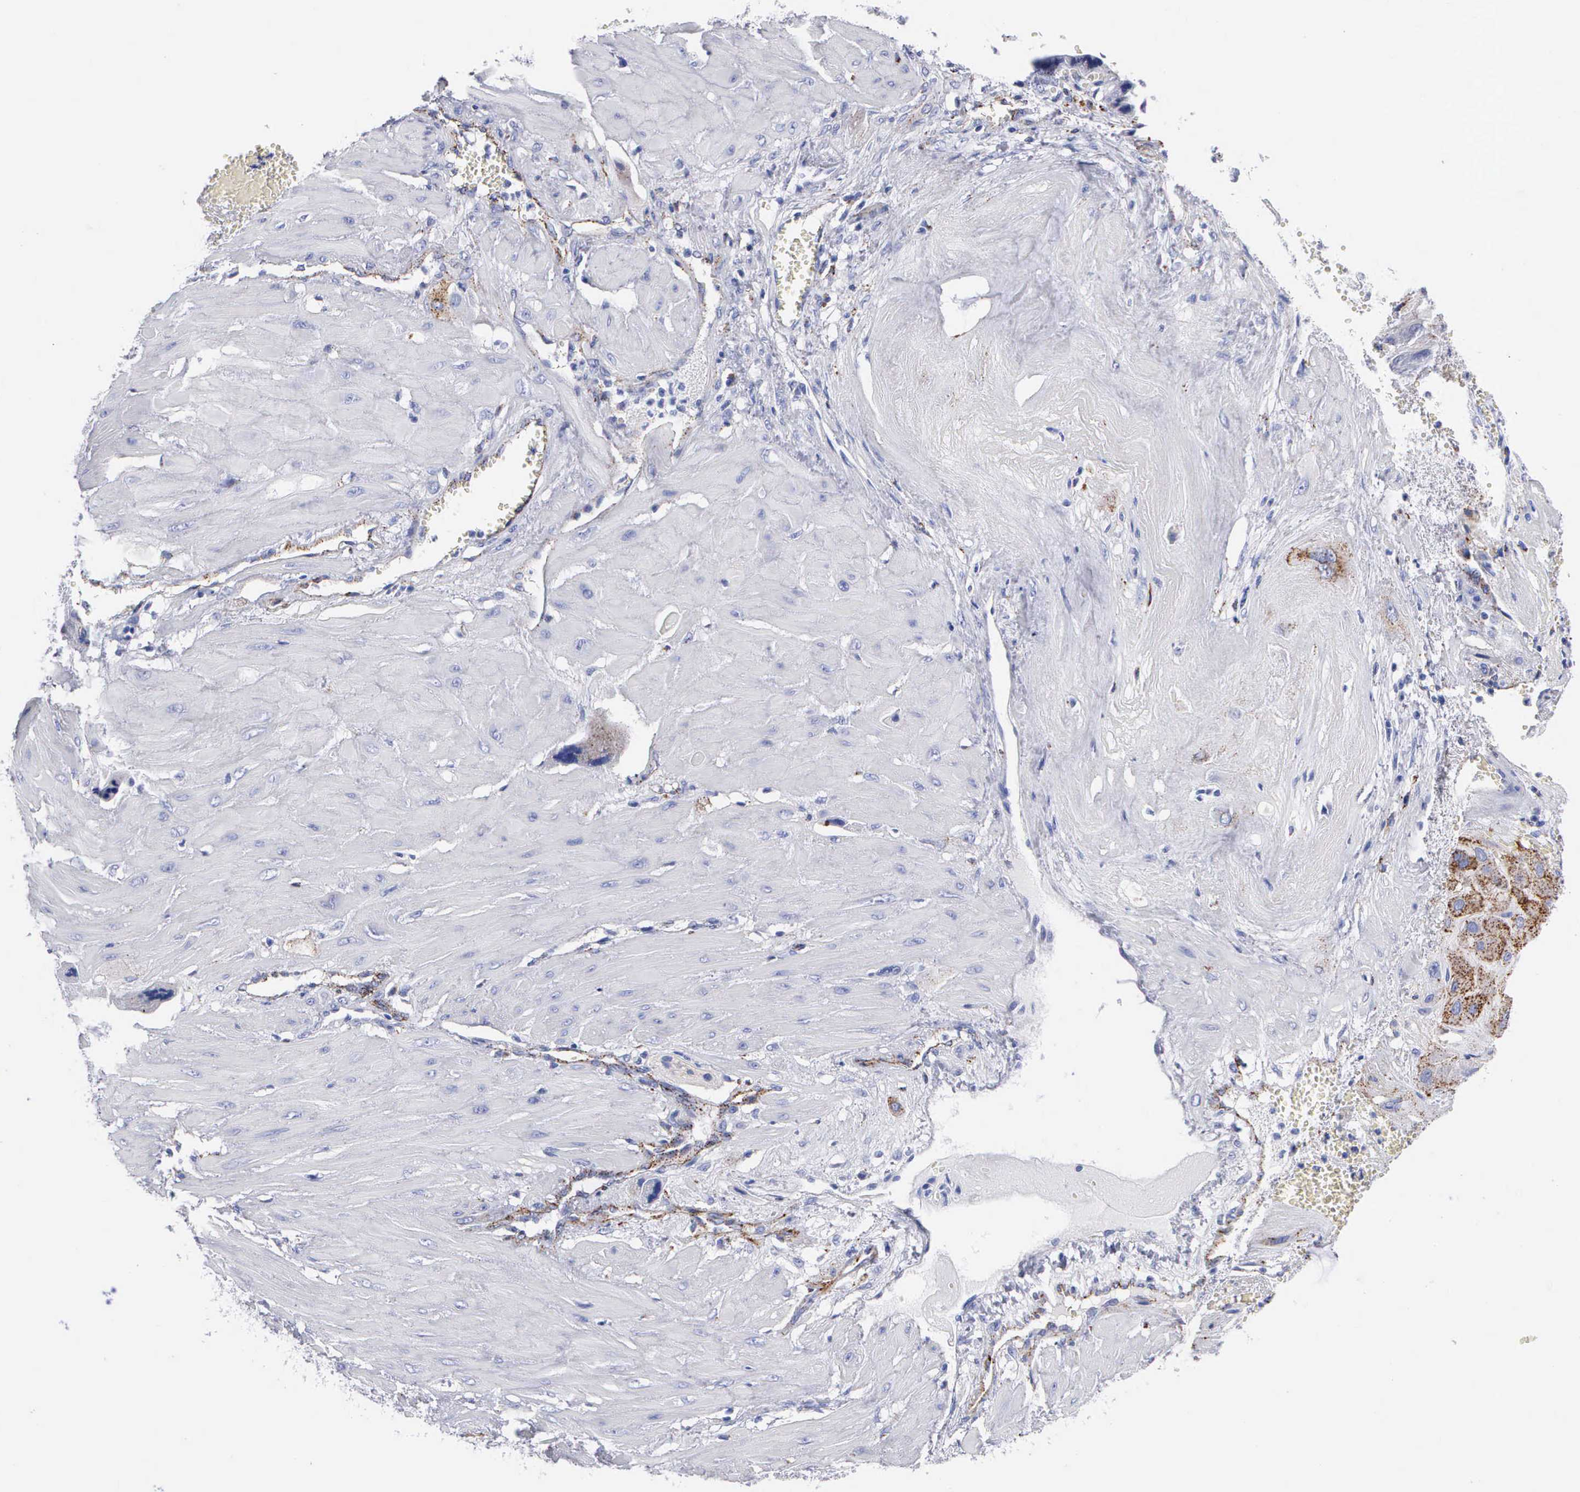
{"staining": {"intensity": "moderate", "quantity": "25%-75%", "location": "cytoplasmic/membranous"}, "tissue": "cervical cancer", "cell_type": "Tumor cells", "image_type": "cancer", "snomed": [{"axis": "morphology", "description": "Squamous cell carcinoma, NOS"}, {"axis": "topography", "description": "Cervix"}], "caption": "A photomicrograph of squamous cell carcinoma (cervical) stained for a protein exhibits moderate cytoplasmic/membranous brown staining in tumor cells.", "gene": "CTSL", "patient": {"sex": "female", "age": 34}}